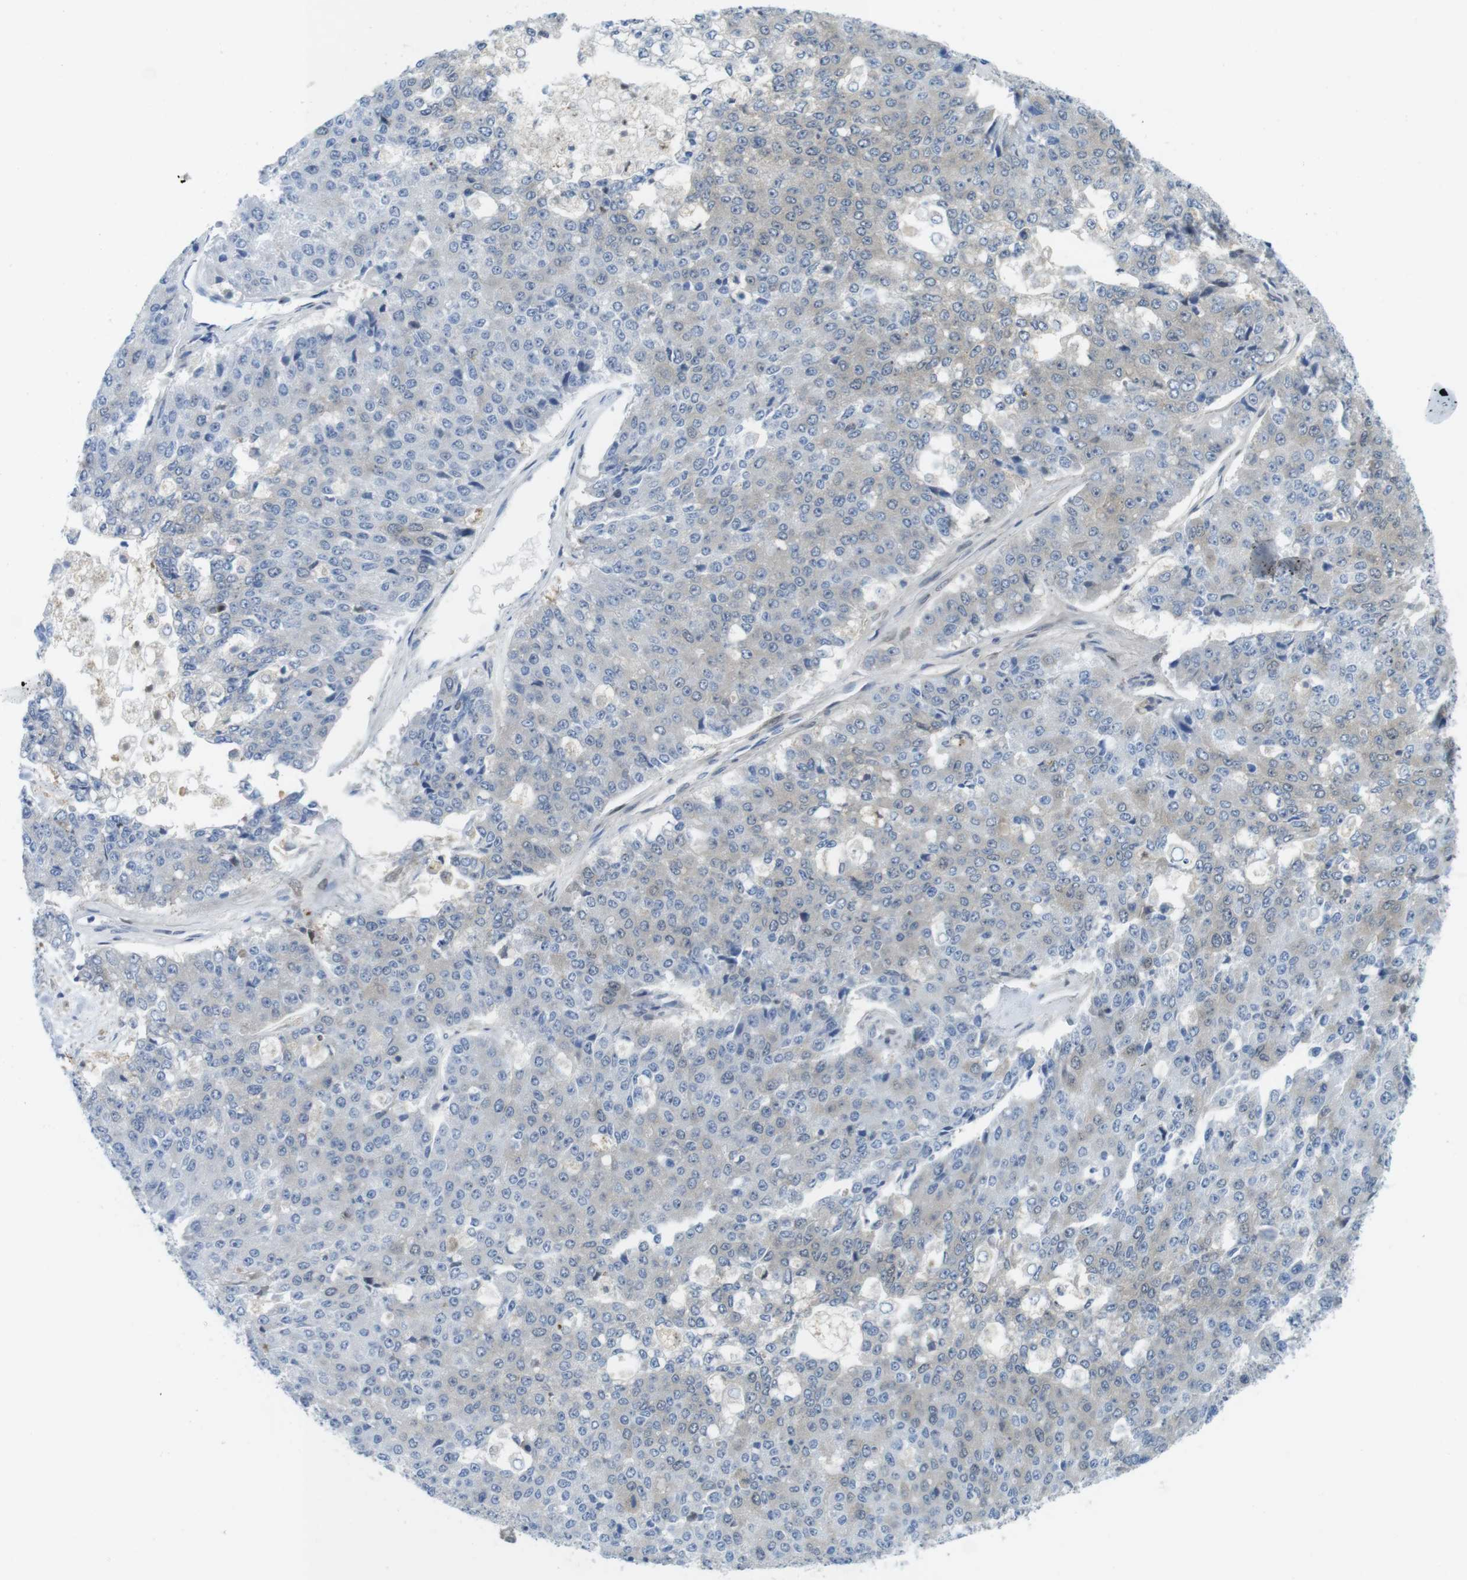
{"staining": {"intensity": "weak", "quantity": "<25%", "location": "cytoplasmic/membranous"}, "tissue": "pancreatic cancer", "cell_type": "Tumor cells", "image_type": "cancer", "snomed": [{"axis": "morphology", "description": "Adenocarcinoma, NOS"}, {"axis": "topography", "description": "Pancreas"}], "caption": "The IHC image has no significant staining in tumor cells of pancreatic adenocarcinoma tissue. (Stains: DAB immunohistochemistry (IHC) with hematoxylin counter stain, Microscopy: brightfield microscopy at high magnification).", "gene": "CASP2", "patient": {"sex": "male", "age": 50}}